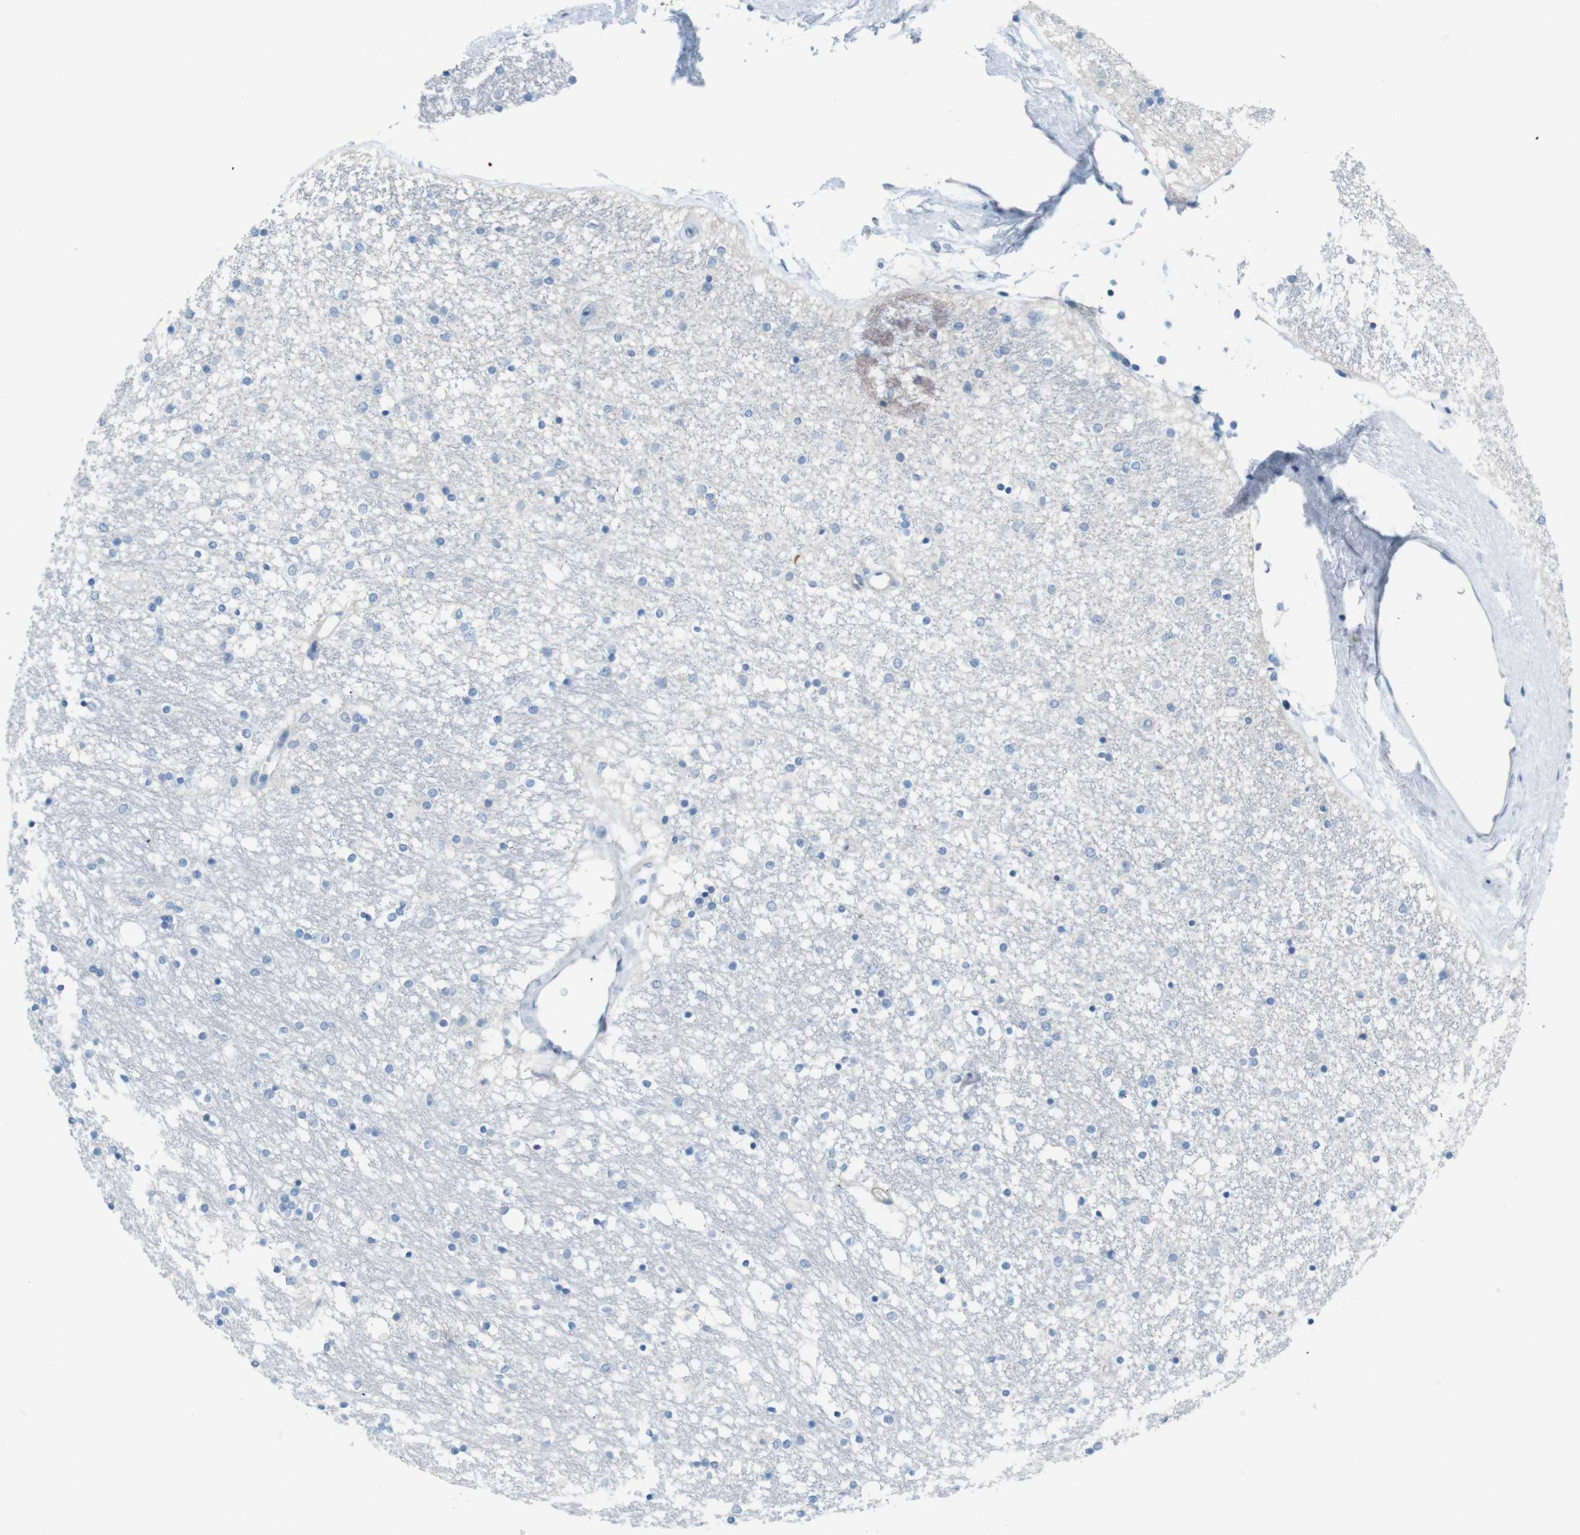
{"staining": {"intensity": "negative", "quantity": "none", "location": "none"}, "tissue": "caudate", "cell_type": "Glial cells", "image_type": "normal", "snomed": [{"axis": "morphology", "description": "Normal tissue, NOS"}, {"axis": "topography", "description": "Lateral ventricle wall"}], "caption": "Human caudate stained for a protein using IHC shows no expression in glial cells.", "gene": "HRH2", "patient": {"sex": "female", "age": 54}}